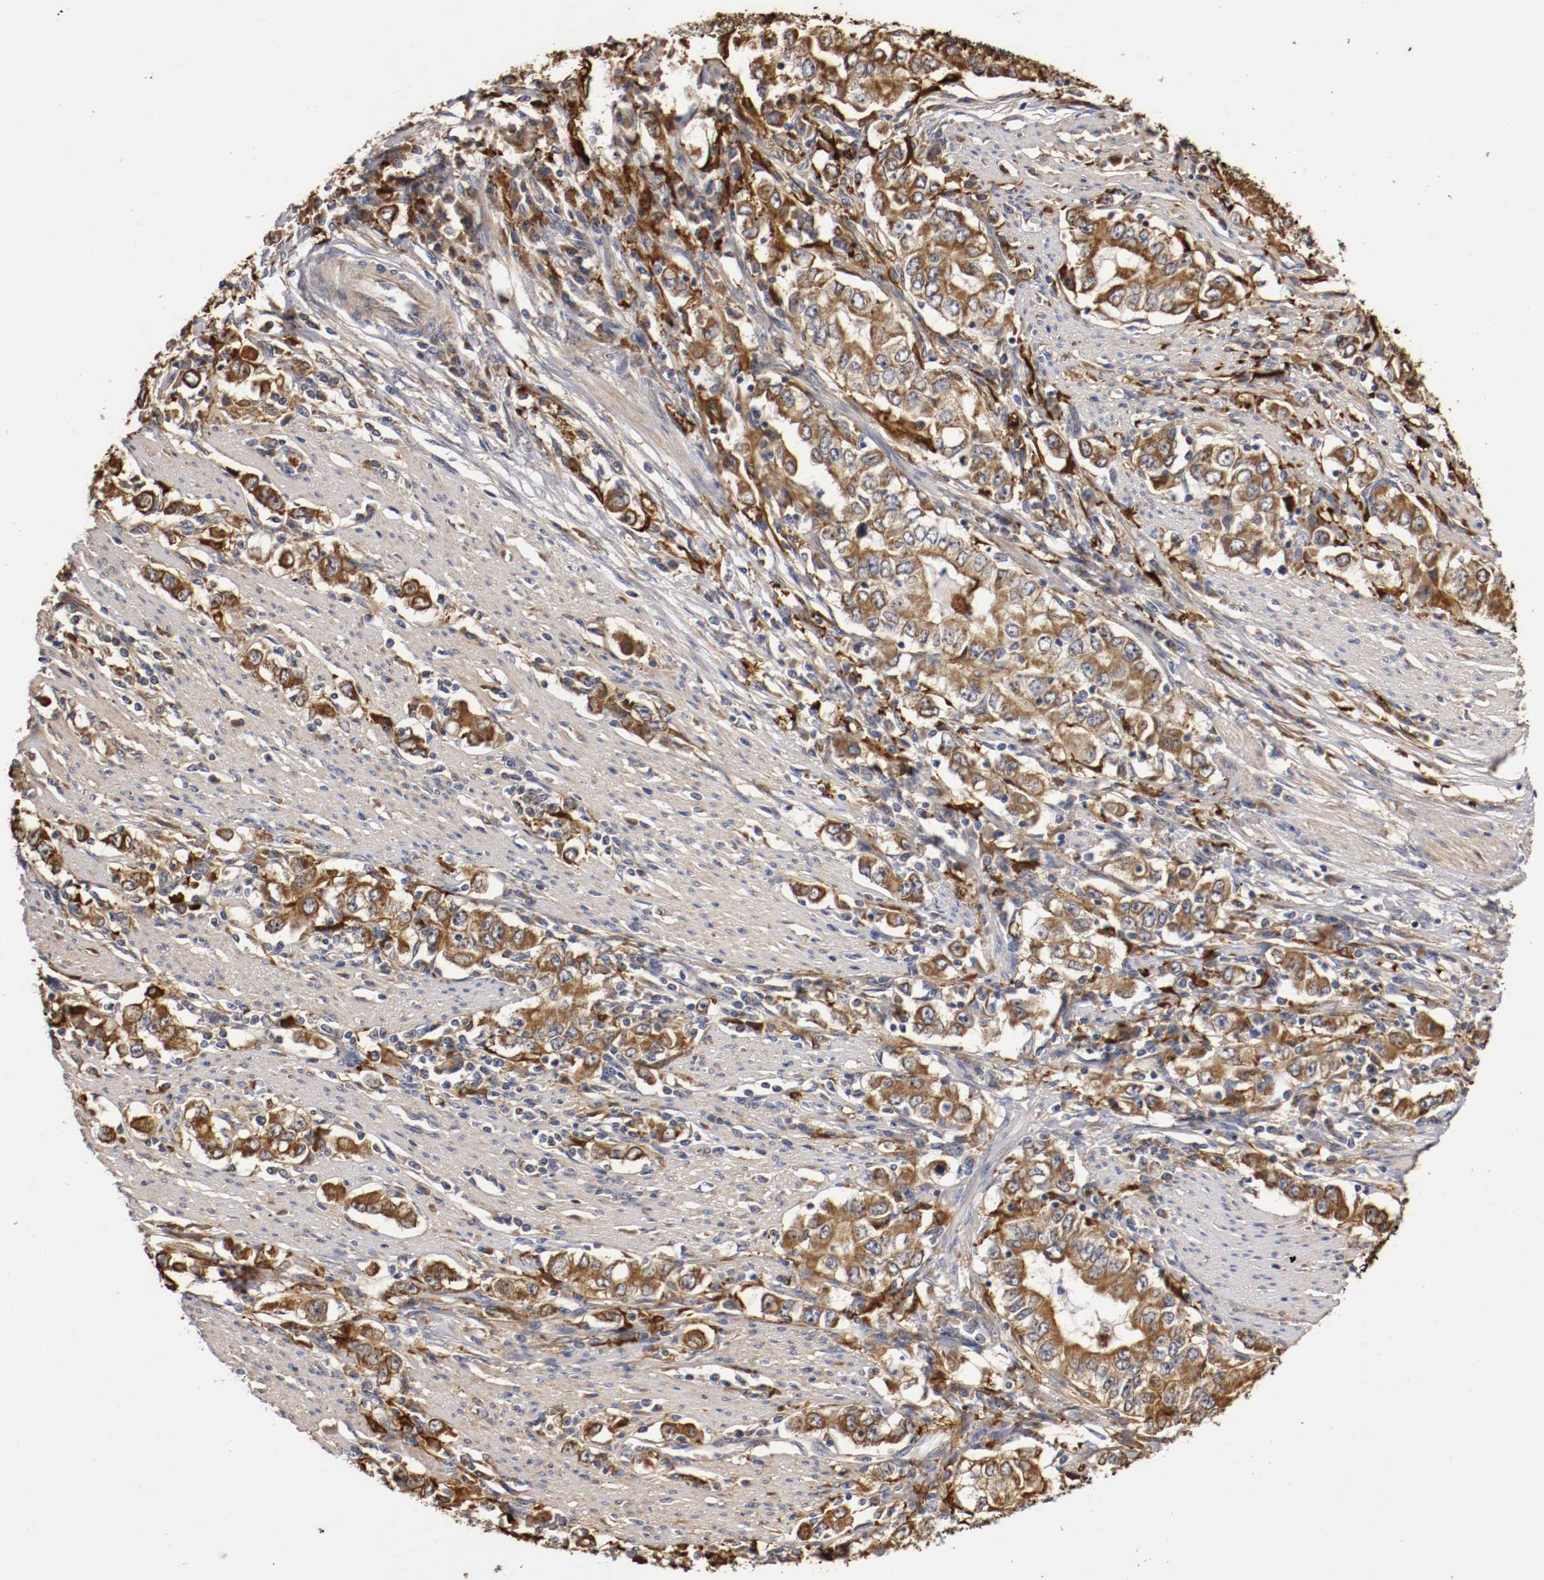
{"staining": {"intensity": "moderate", "quantity": ">75%", "location": "cytoplasmic/membranous"}, "tissue": "stomach cancer", "cell_type": "Tumor cells", "image_type": "cancer", "snomed": [{"axis": "morphology", "description": "Adenocarcinoma, NOS"}, {"axis": "topography", "description": "Stomach, lower"}], "caption": "IHC staining of stomach cancer (adenocarcinoma), which shows medium levels of moderate cytoplasmic/membranous staining in approximately >75% of tumor cells indicating moderate cytoplasmic/membranous protein expression. The staining was performed using DAB (3,3'-diaminobenzidine) (brown) for protein detection and nuclei were counterstained in hematoxylin (blue).", "gene": "VEZT", "patient": {"sex": "female", "age": 72}}